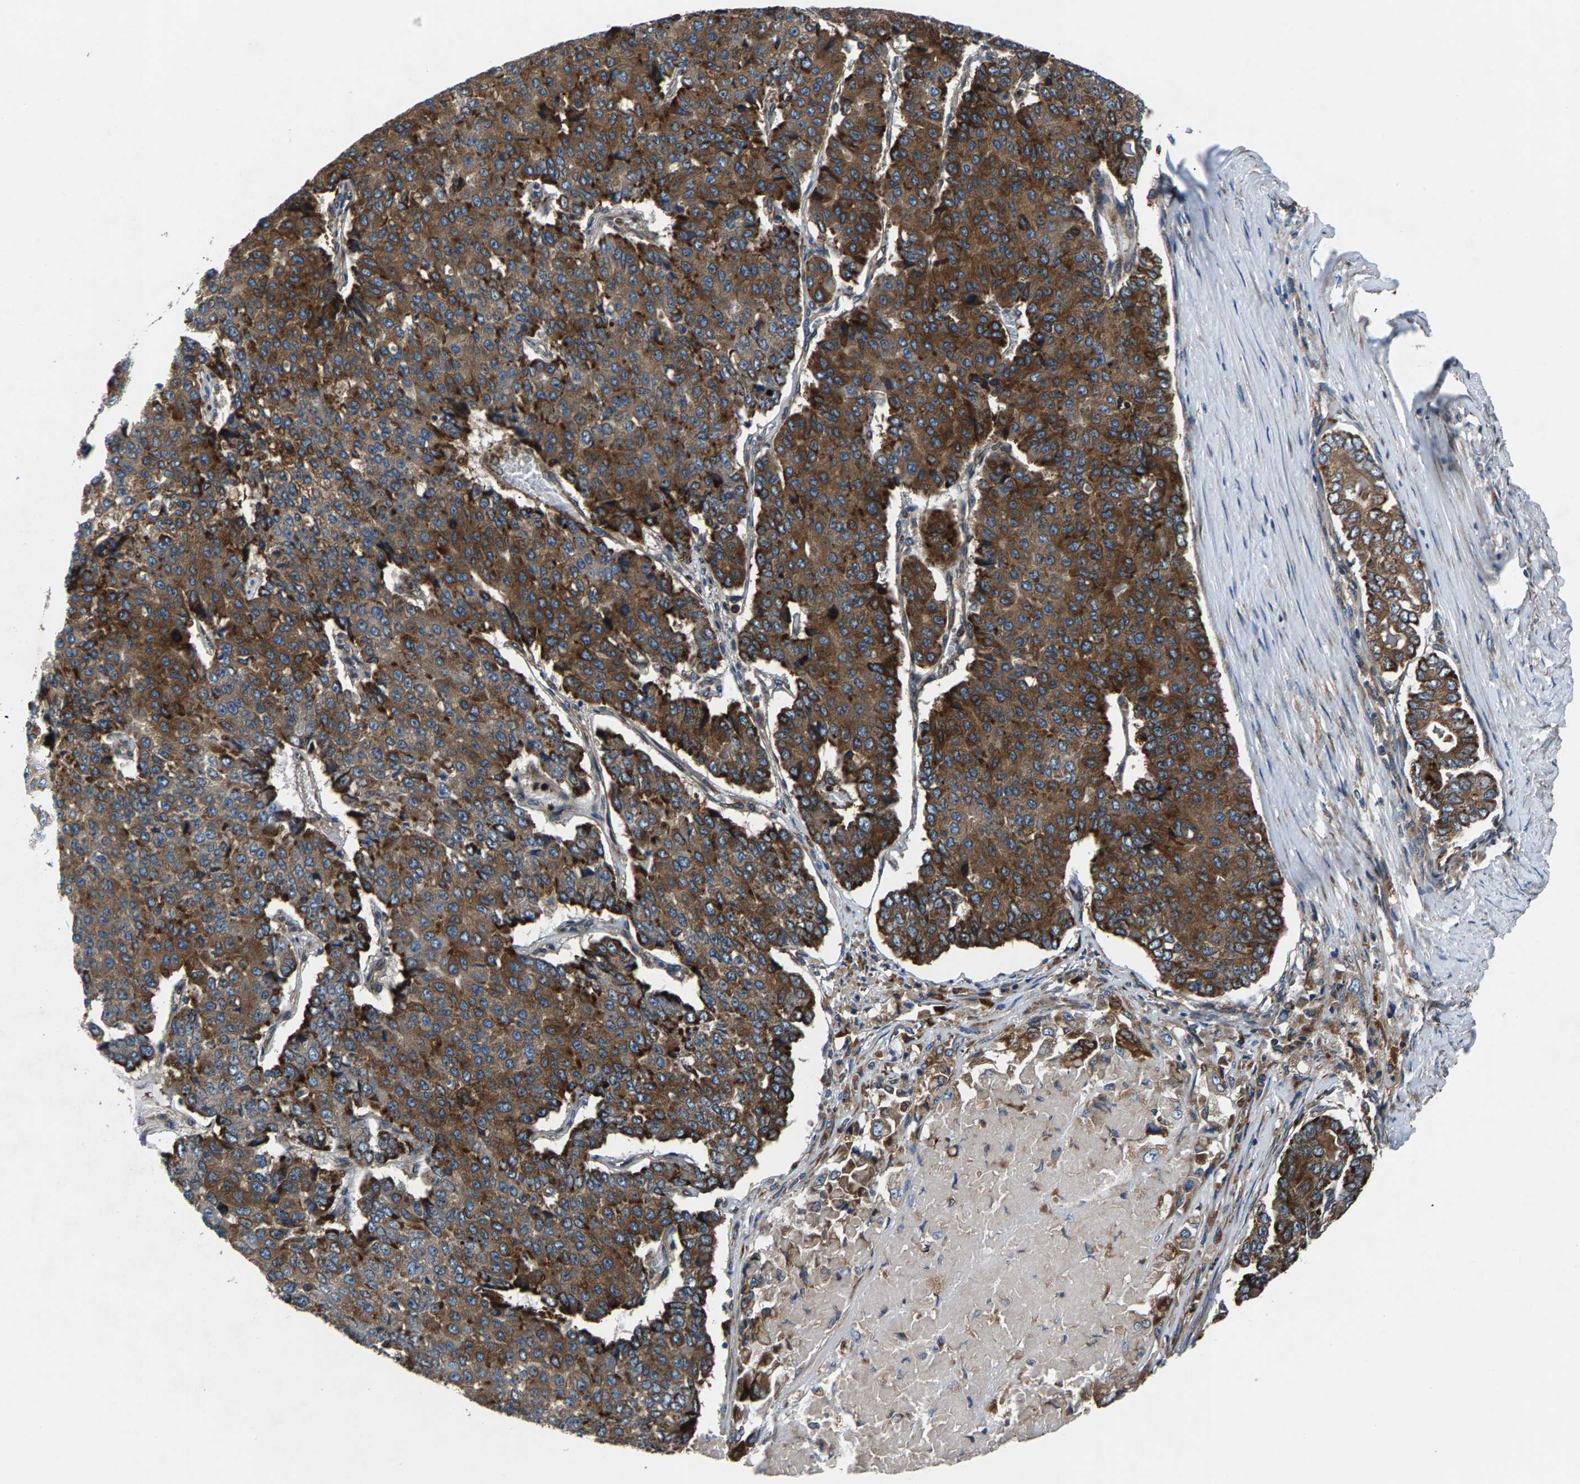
{"staining": {"intensity": "moderate", "quantity": ">75%", "location": "cytoplasmic/membranous"}, "tissue": "pancreatic cancer", "cell_type": "Tumor cells", "image_type": "cancer", "snomed": [{"axis": "morphology", "description": "Adenocarcinoma, NOS"}, {"axis": "topography", "description": "Pancreas"}], "caption": "Protein expression analysis of human pancreatic adenocarcinoma reveals moderate cytoplasmic/membranous positivity in approximately >75% of tumor cells.", "gene": "LPCAT1", "patient": {"sex": "male", "age": 50}}